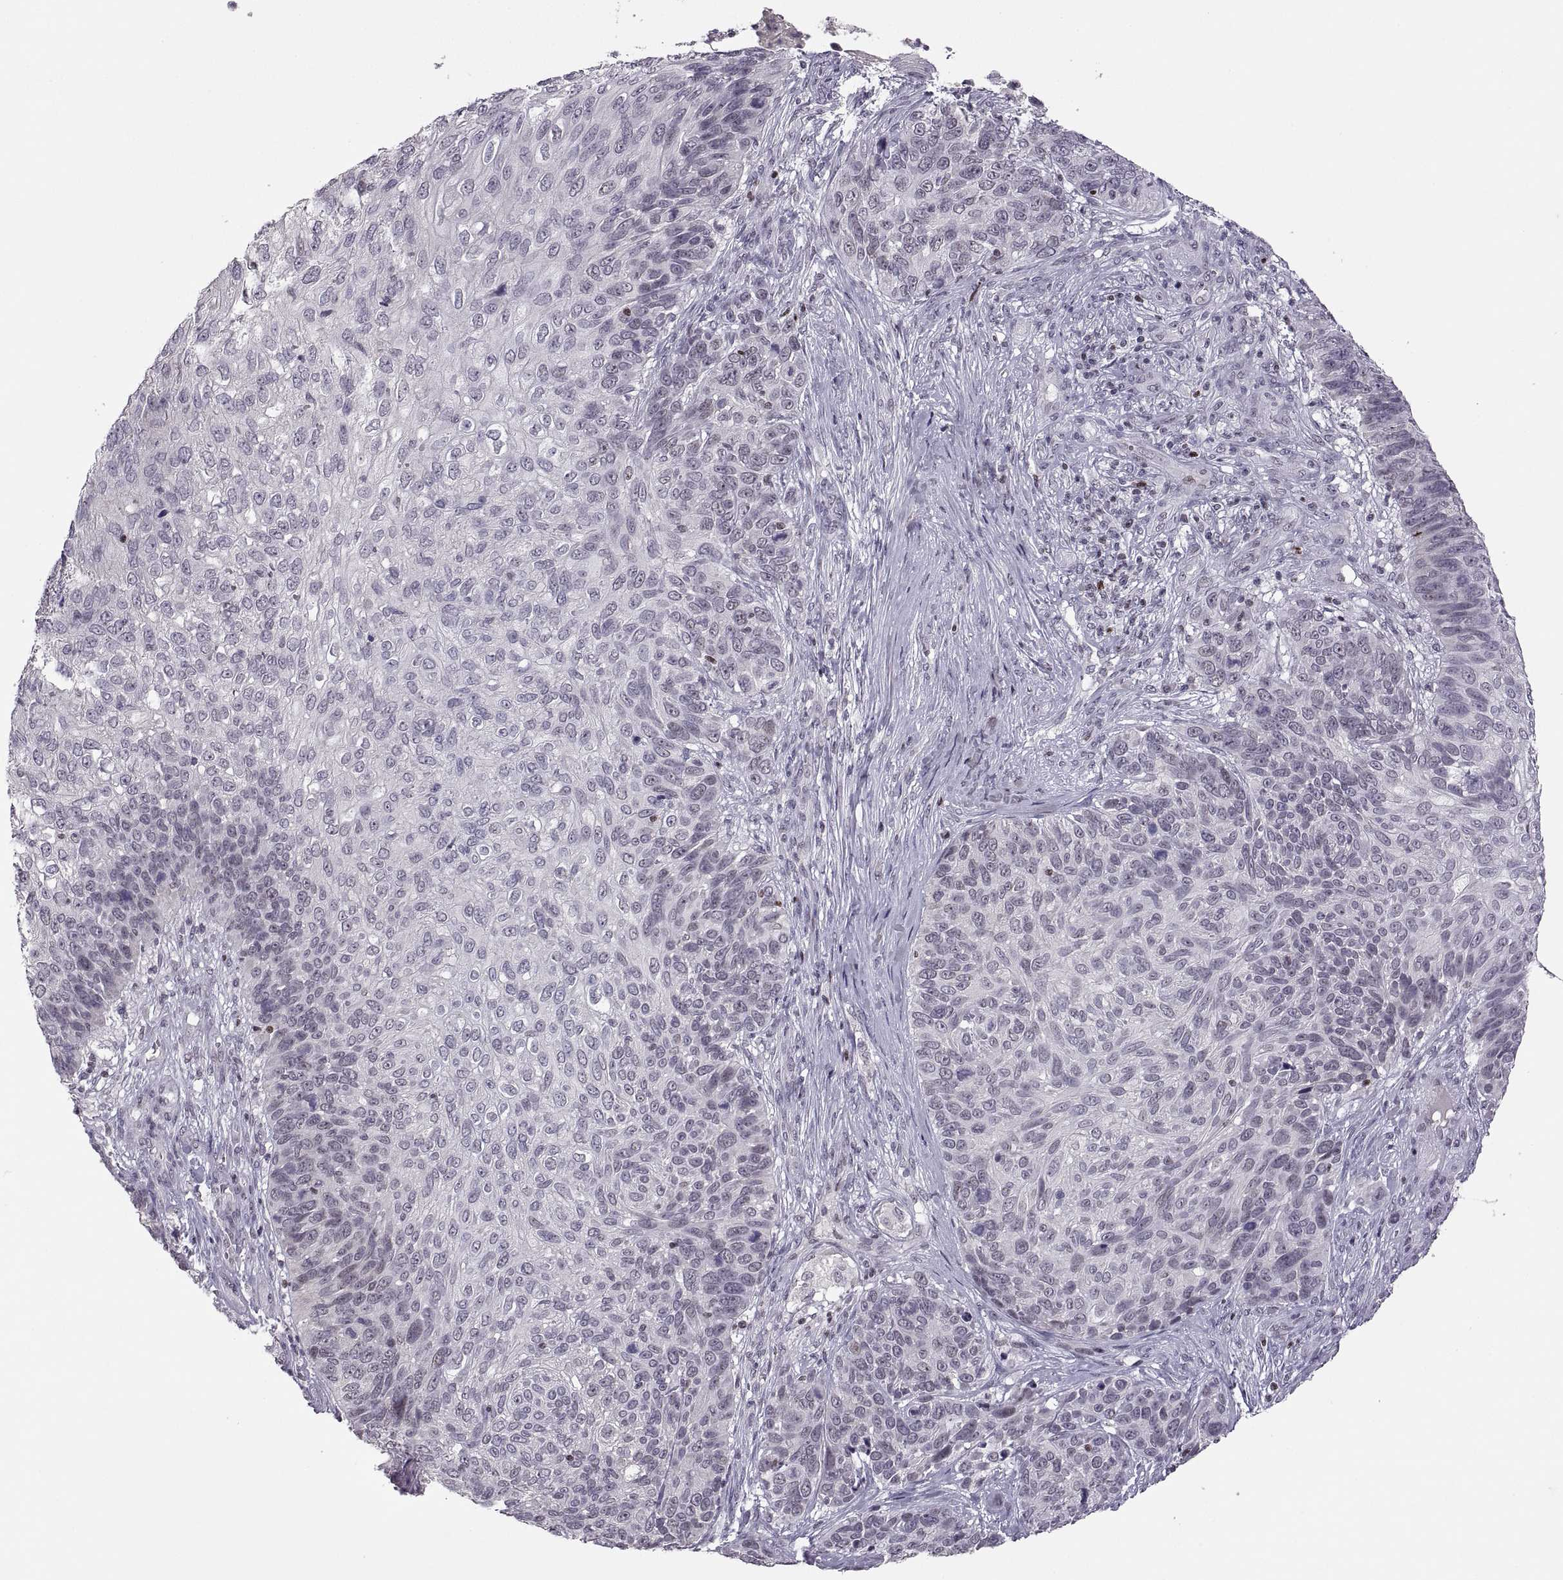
{"staining": {"intensity": "negative", "quantity": "none", "location": "none"}, "tissue": "skin cancer", "cell_type": "Tumor cells", "image_type": "cancer", "snomed": [{"axis": "morphology", "description": "Squamous cell carcinoma, NOS"}, {"axis": "topography", "description": "Skin"}], "caption": "Immunohistochemistry of skin squamous cell carcinoma reveals no expression in tumor cells.", "gene": "NEK2", "patient": {"sex": "male", "age": 92}}